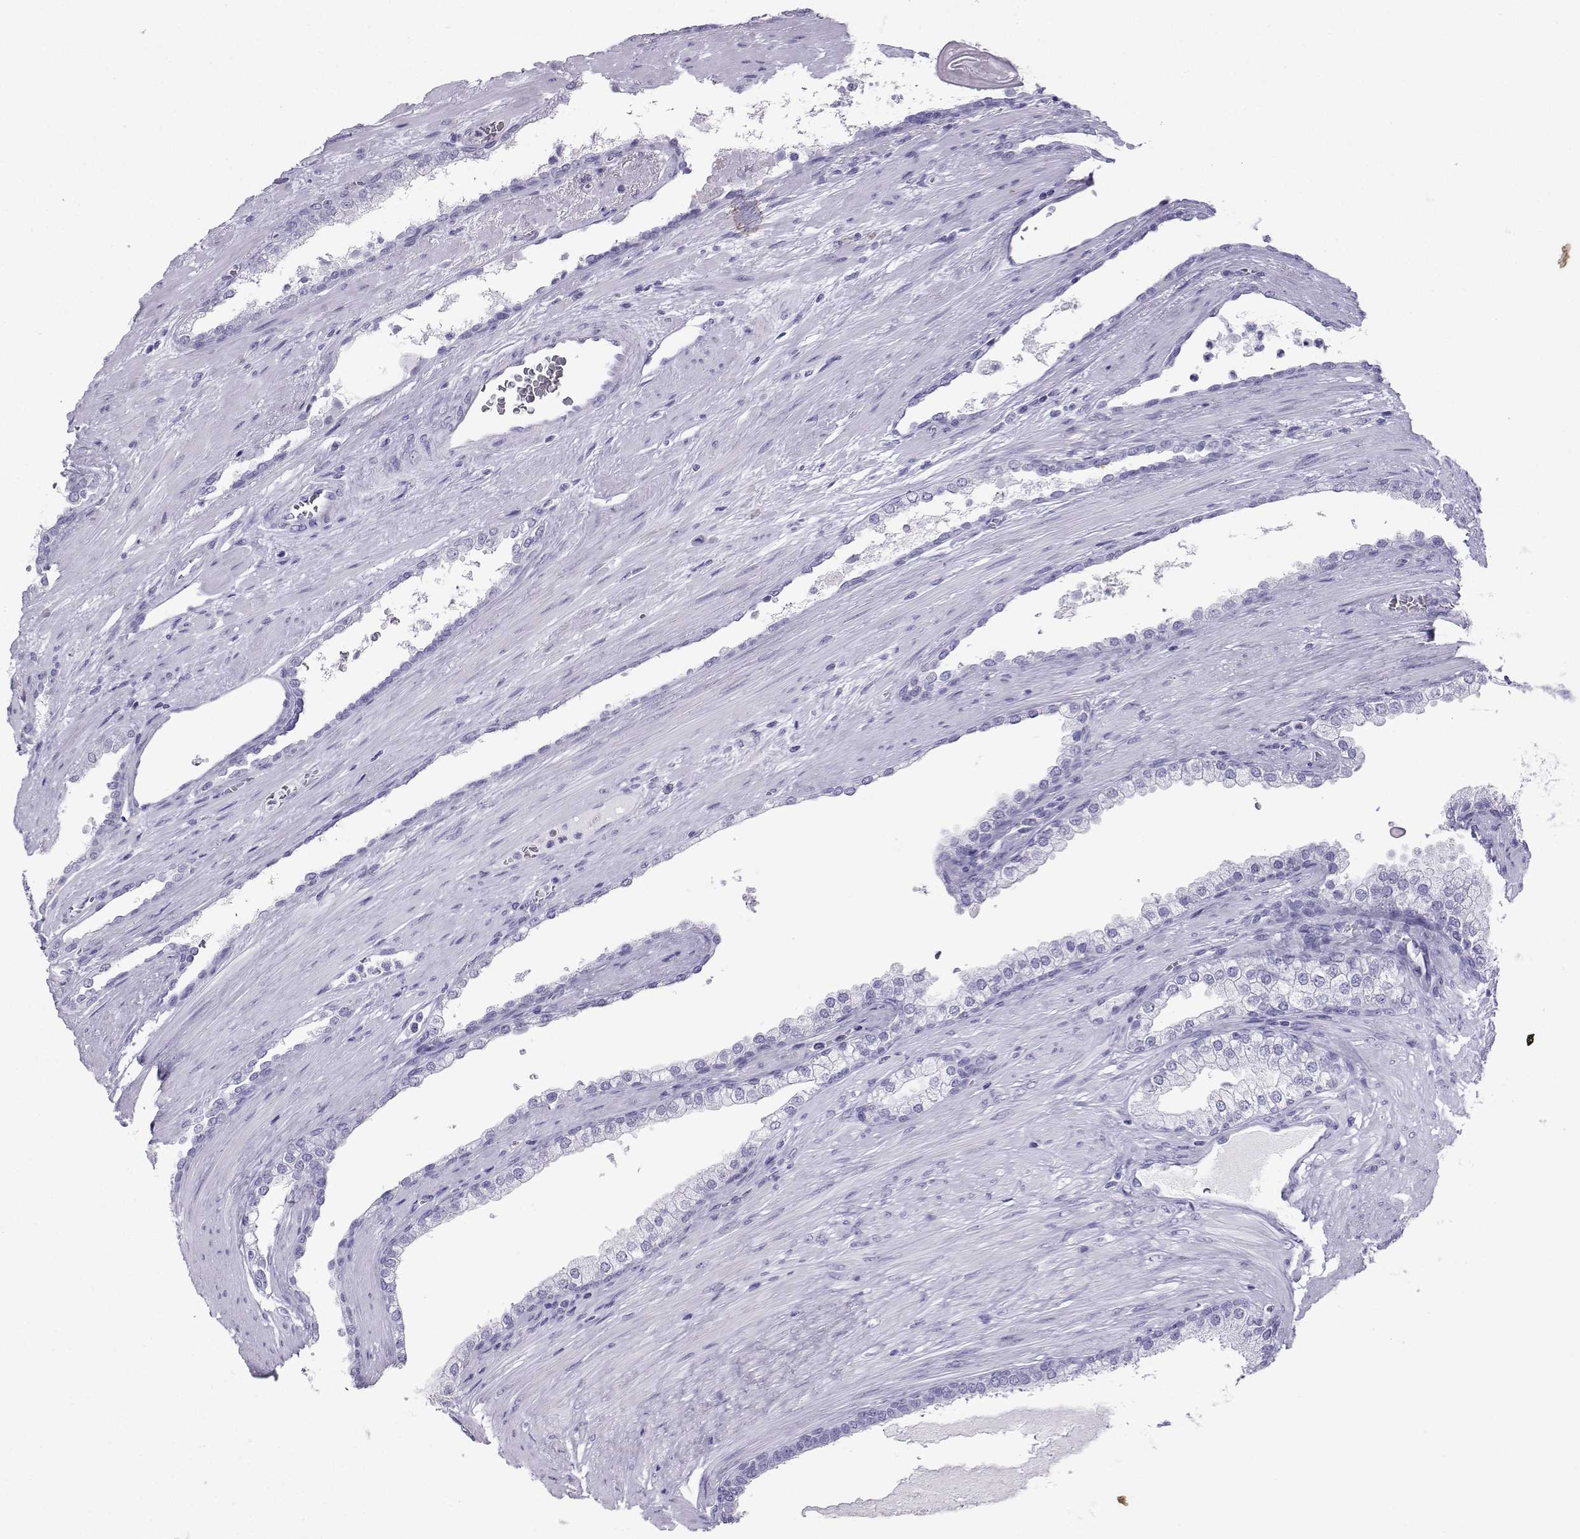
{"staining": {"intensity": "negative", "quantity": "none", "location": "none"}, "tissue": "prostate cancer", "cell_type": "Tumor cells", "image_type": "cancer", "snomed": [{"axis": "morphology", "description": "Adenocarcinoma, NOS"}, {"axis": "topography", "description": "Prostate"}], "caption": "Tumor cells show no significant protein positivity in prostate cancer (adenocarcinoma).", "gene": "LORICRIN", "patient": {"sex": "male", "age": 67}}